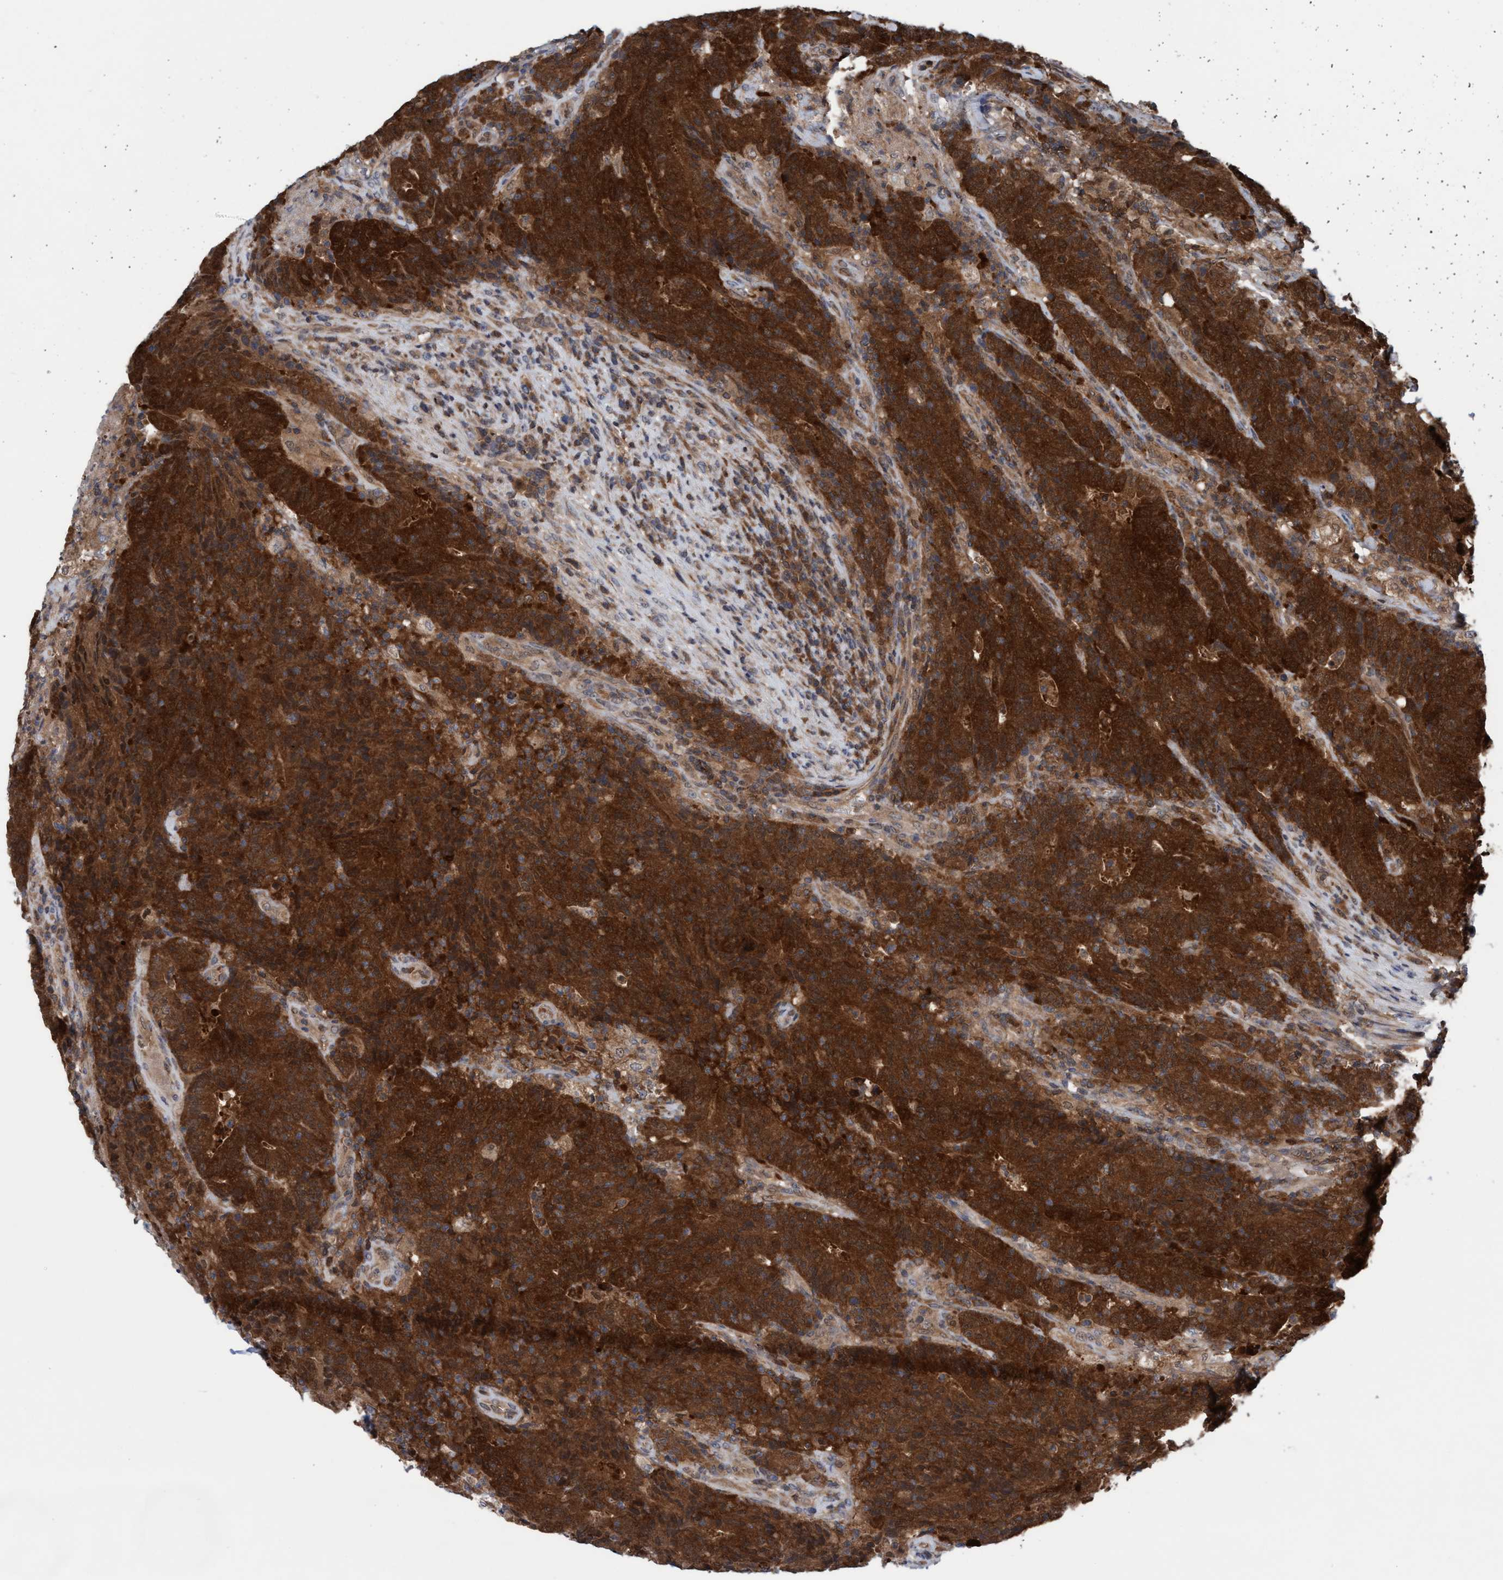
{"staining": {"intensity": "strong", "quantity": ">75%", "location": "cytoplasmic/membranous"}, "tissue": "colorectal cancer", "cell_type": "Tumor cells", "image_type": "cancer", "snomed": [{"axis": "morphology", "description": "Normal tissue, NOS"}, {"axis": "morphology", "description": "Adenocarcinoma, NOS"}, {"axis": "topography", "description": "Colon"}], "caption": "This is a histology image of IHC staining of colorectal adenocarcinoma, which shows strong expression in the cytoplasmic/membranous of tumor cells.", "gene": "GLOD4", "patient": {"sex": "female", "age": 75}}